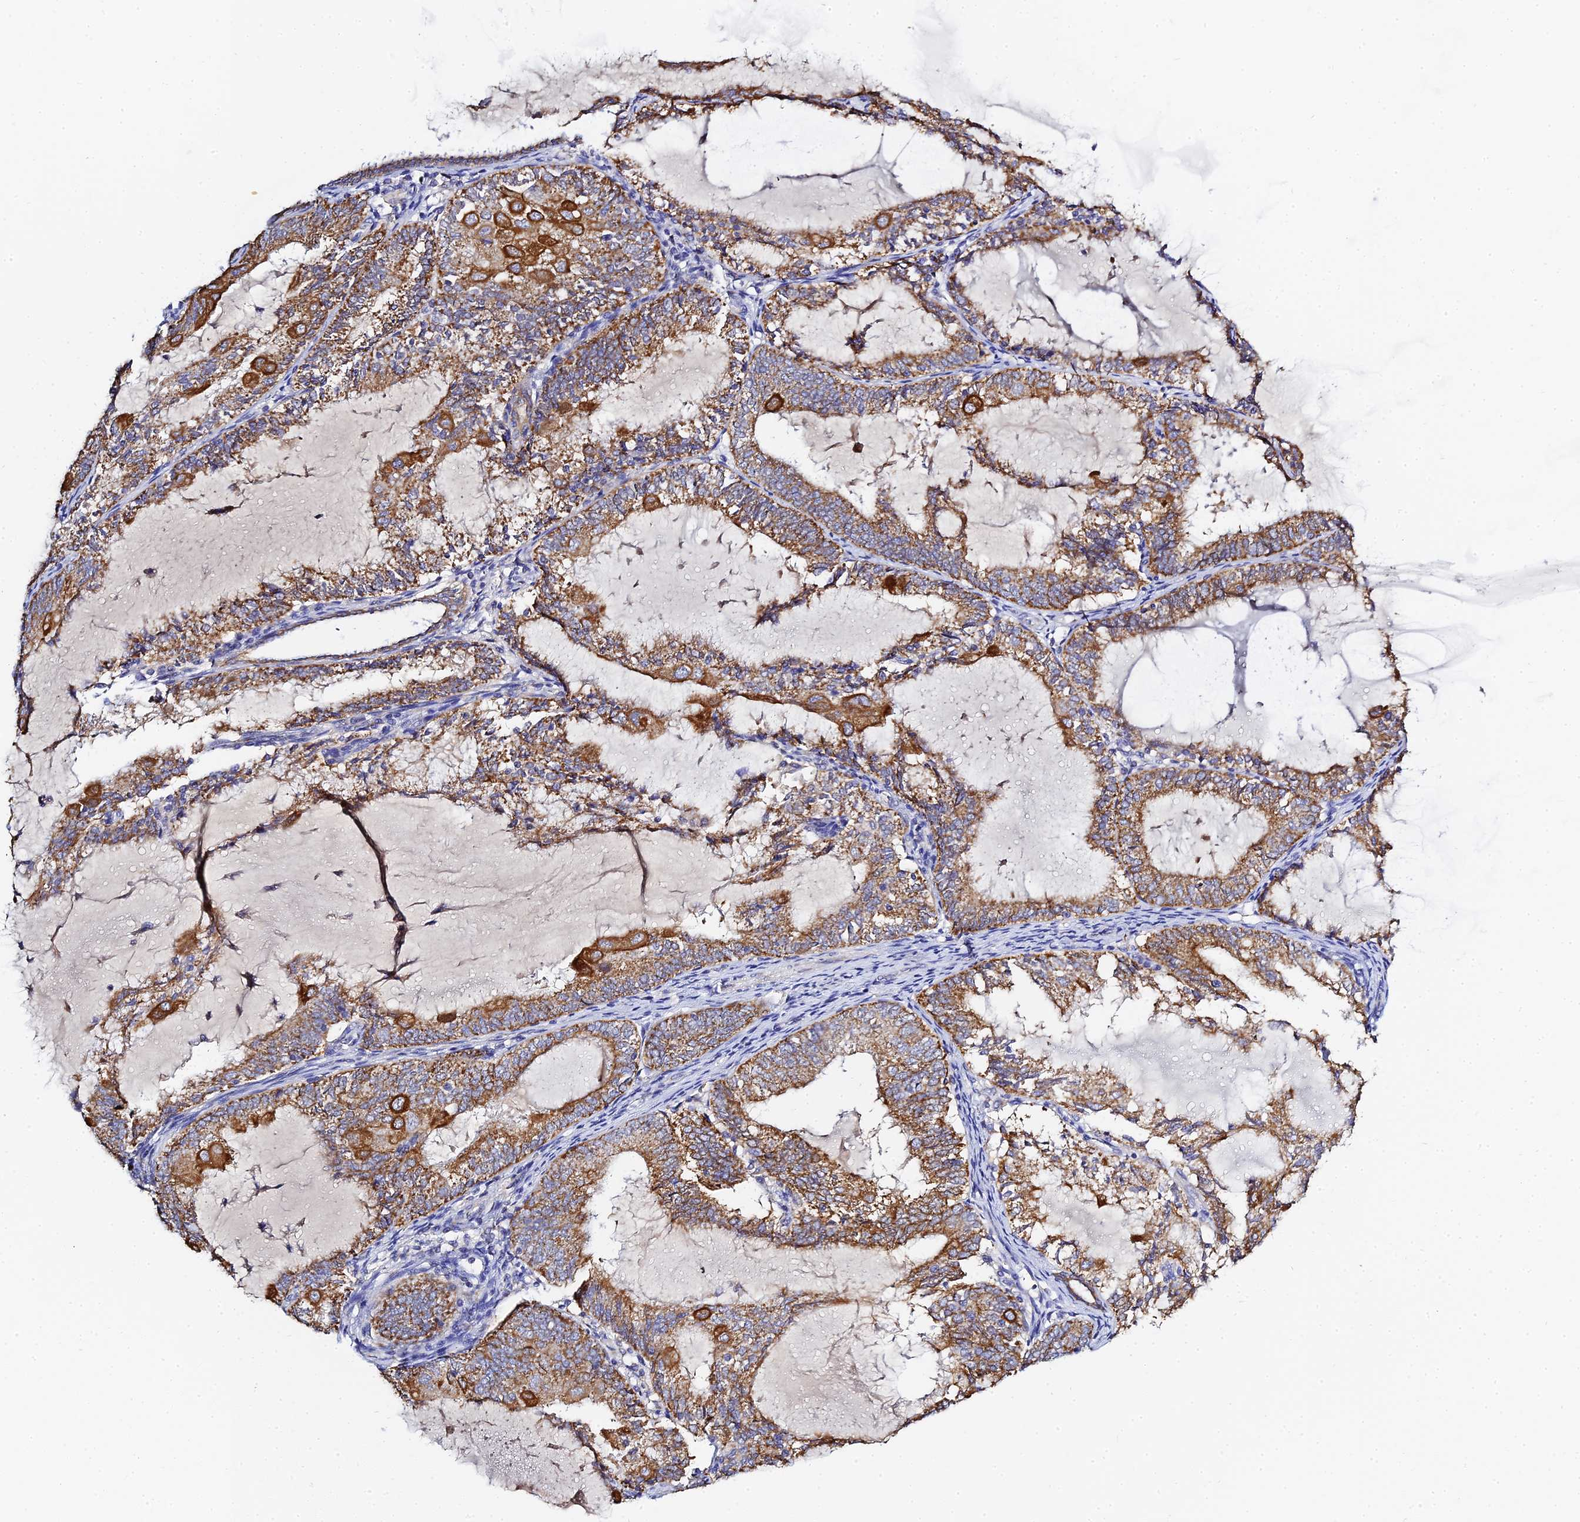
{"staining": {"intensity": "moderate", "quantity": ">75%", "location": "cytoplasmic/membranous"}, "tissue": "endometrial cancer", "cell_type": "Tumor cells", "image_type": "cancer", "snomed": [{"axis": "morphology", "description": "Adenocarcinoma, NOS"}, {"axis": "topography", "description": "Endometrium"}], "caption": "Moderate cytoplasmic/membranous expression is appreciated in about >75% of tumor cells in endometrial adenocarcinoma.", "gene": "ZXDA", "patient": {"sex": "female", "age": 81}}